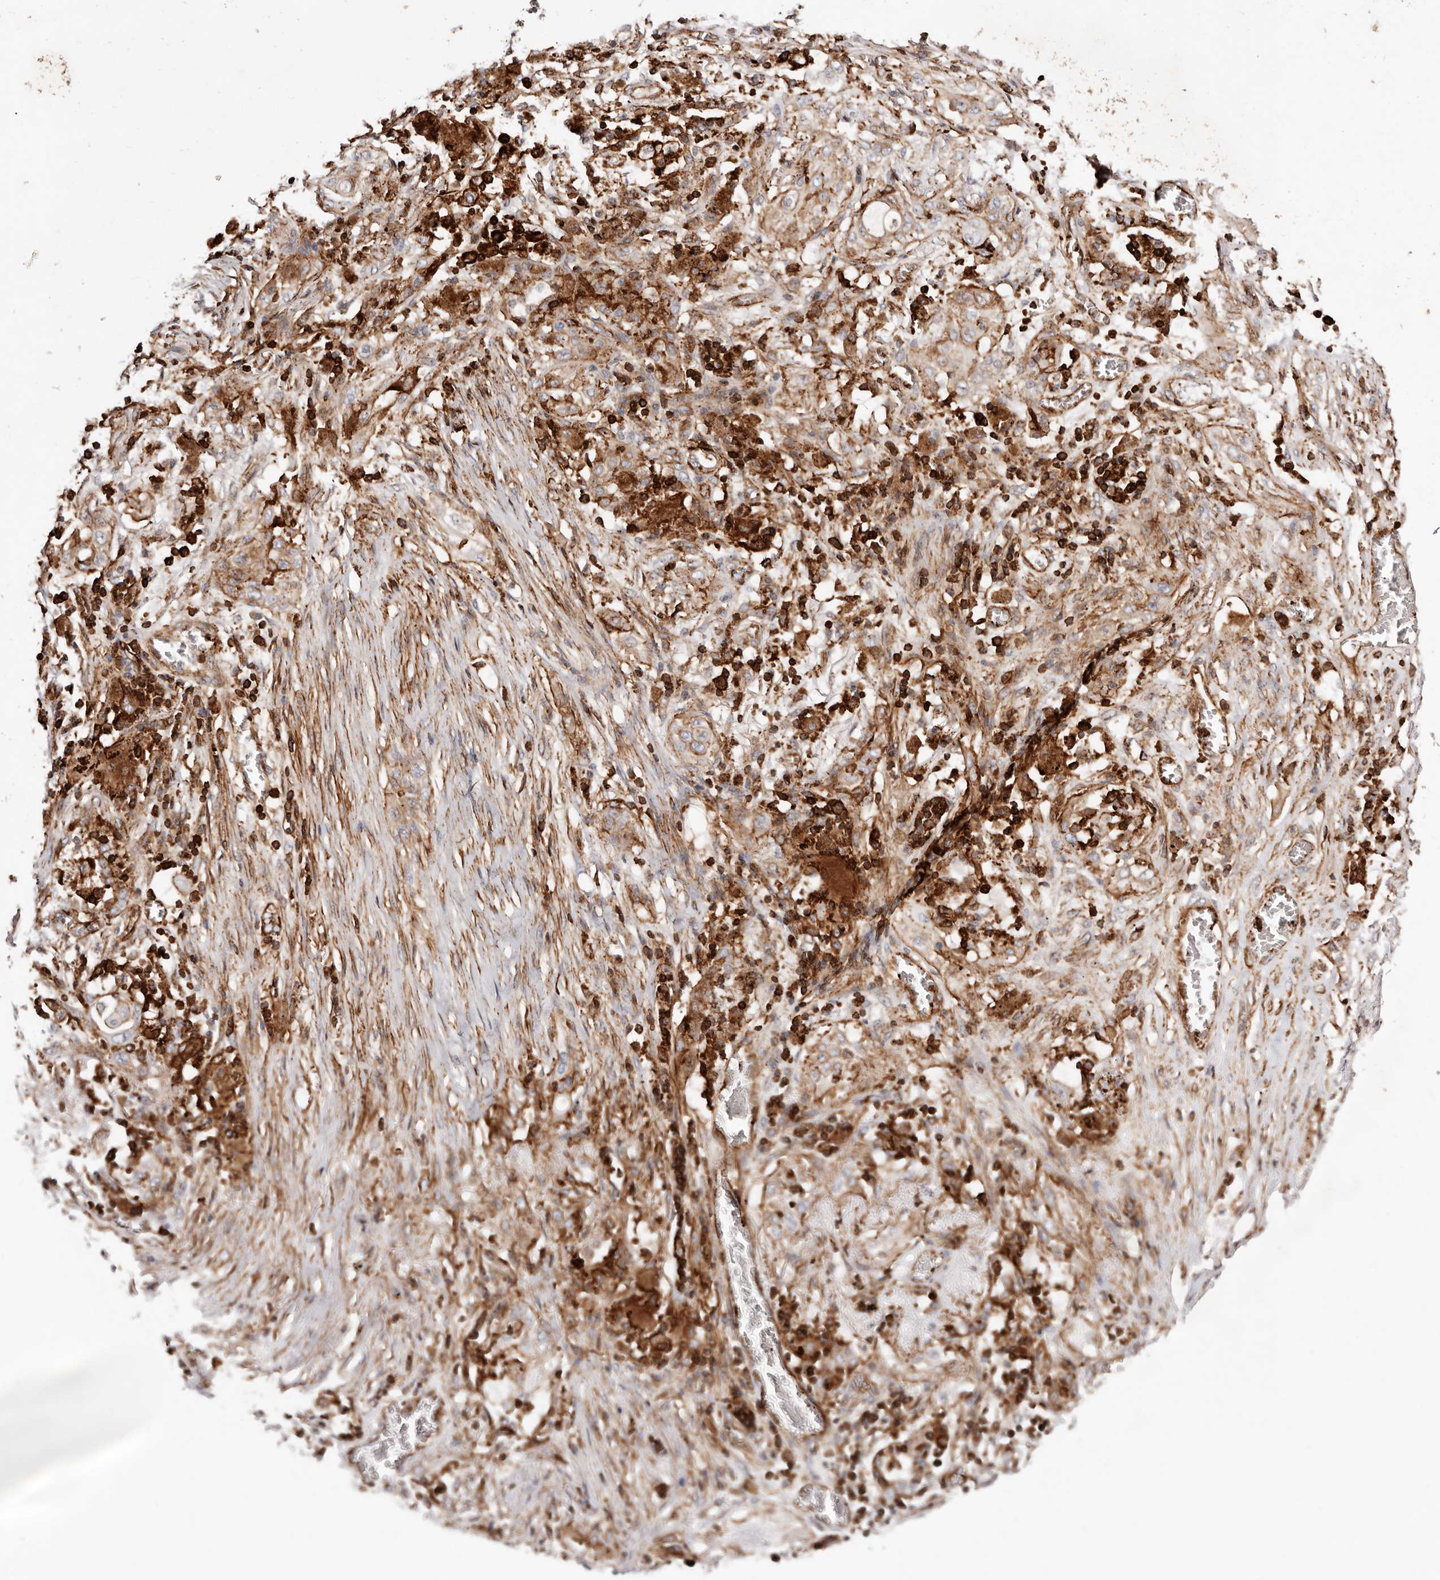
{"staining": {"intensity": "moderate", "quantity": ">75%", "location": "cytoplasmic/membranous"}, "tissue": "lung cancer", "cell_type": "Tumor cells", "image_type": "cancer", "snomed": [{"axis": "morphology", "description": "Squamous cell carcinoma, NOS"}, {"axis": "topography", "description": "Lung"}], "caption": "Protein expression analysis of lung cancer (squamous cell carcinoma) reveals moderate cytoplasmic/membranous positivity in approximately >75% of tumor cells.", "gene": "PTPN22", "patient": {"sex": "female", "age": 47}}